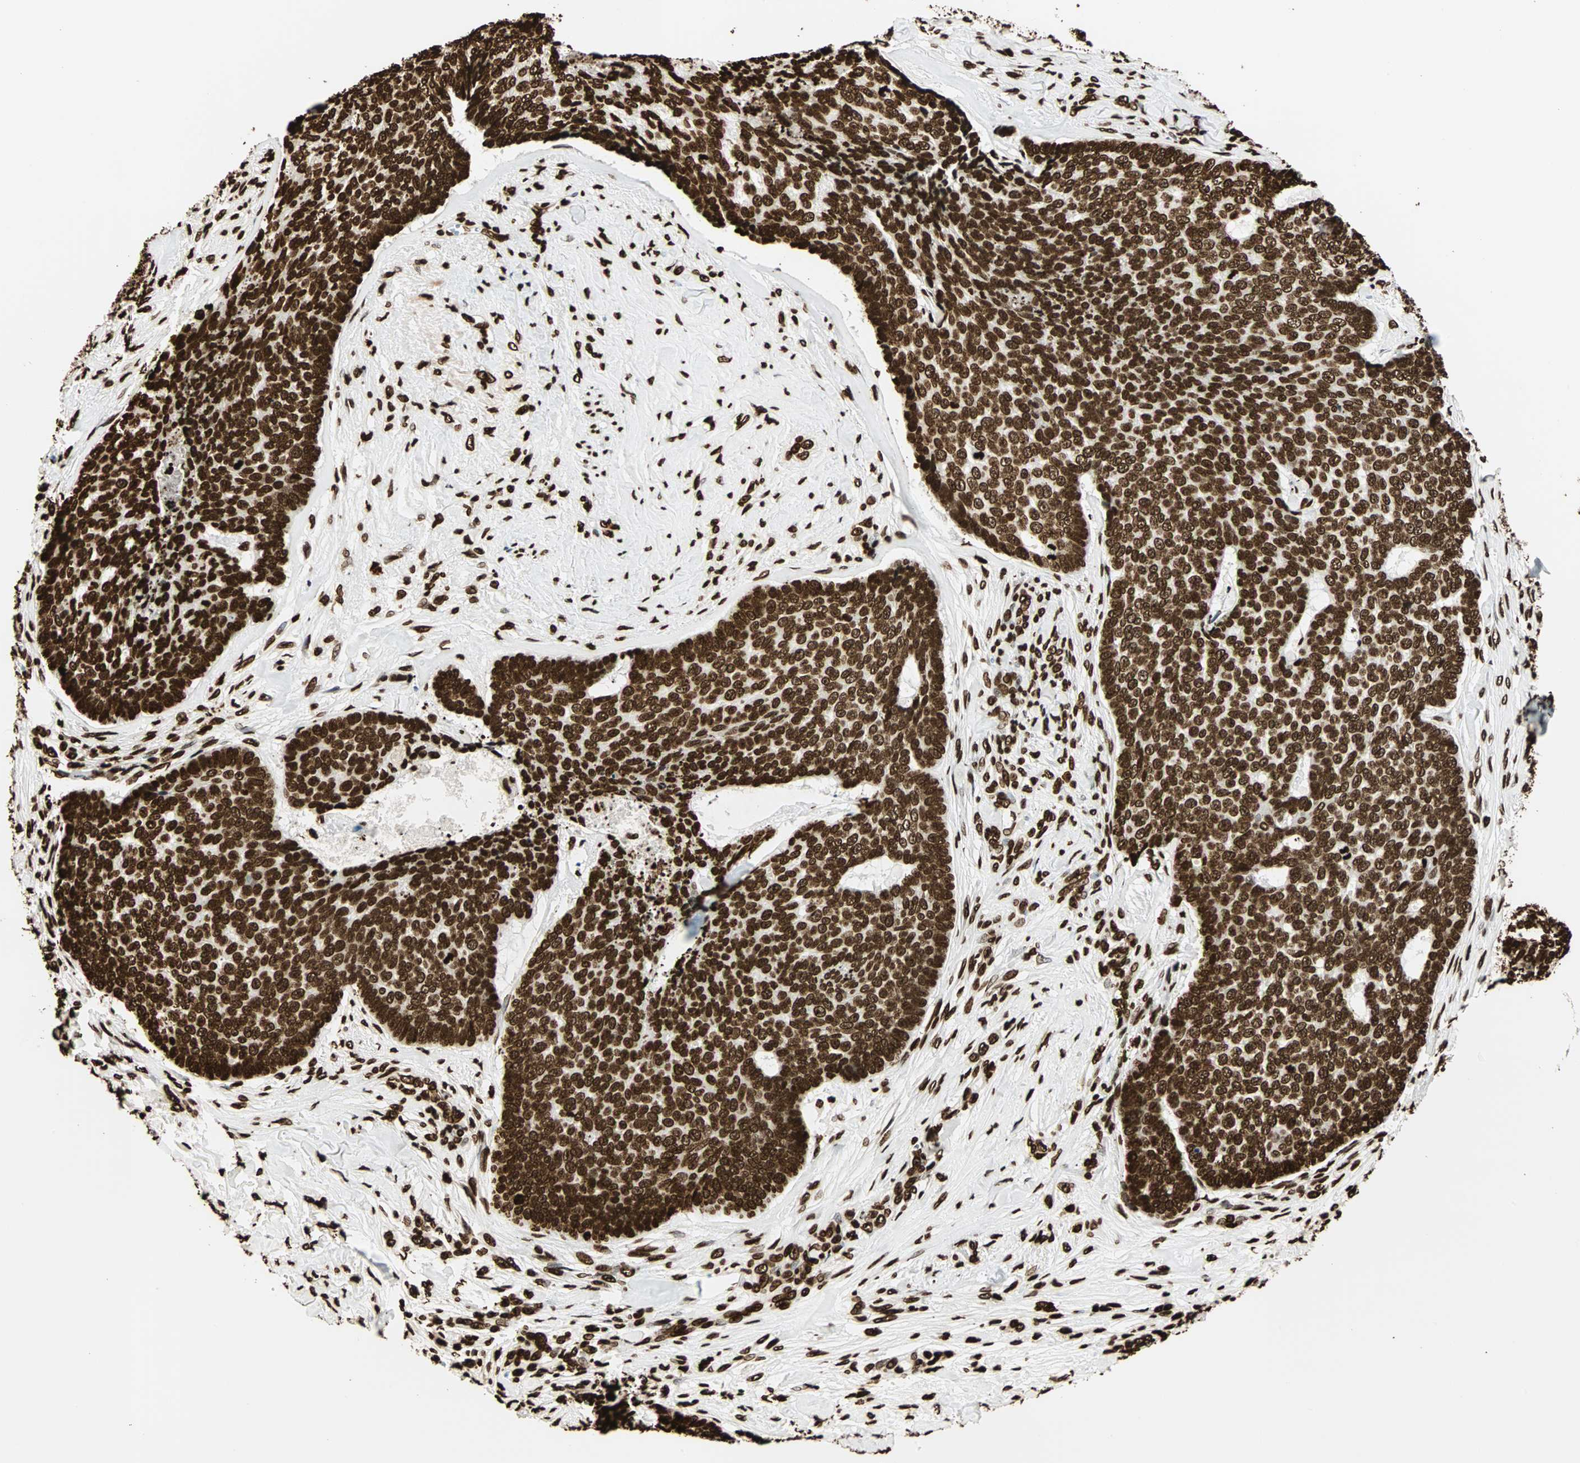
{"staining": {"intensity": "strong", "quantity": ">75%", "location": "nuclear"}, "tissue": "skin cancer", "cell_type": "Tumor cells", "image_type": "cancer", "snomed": [{"axis": "morphology", "description": "Basal cell carcinoma"}, {"axis": "topography", "description": "Skin"}], "caption": "Brown immunohistochemical staining in skin cancer demonstrates strong nuclear positivity in approximately >75% of tumor cells.", "gene": "GLI2", "patient": {"sex": "male", "age": 84}}